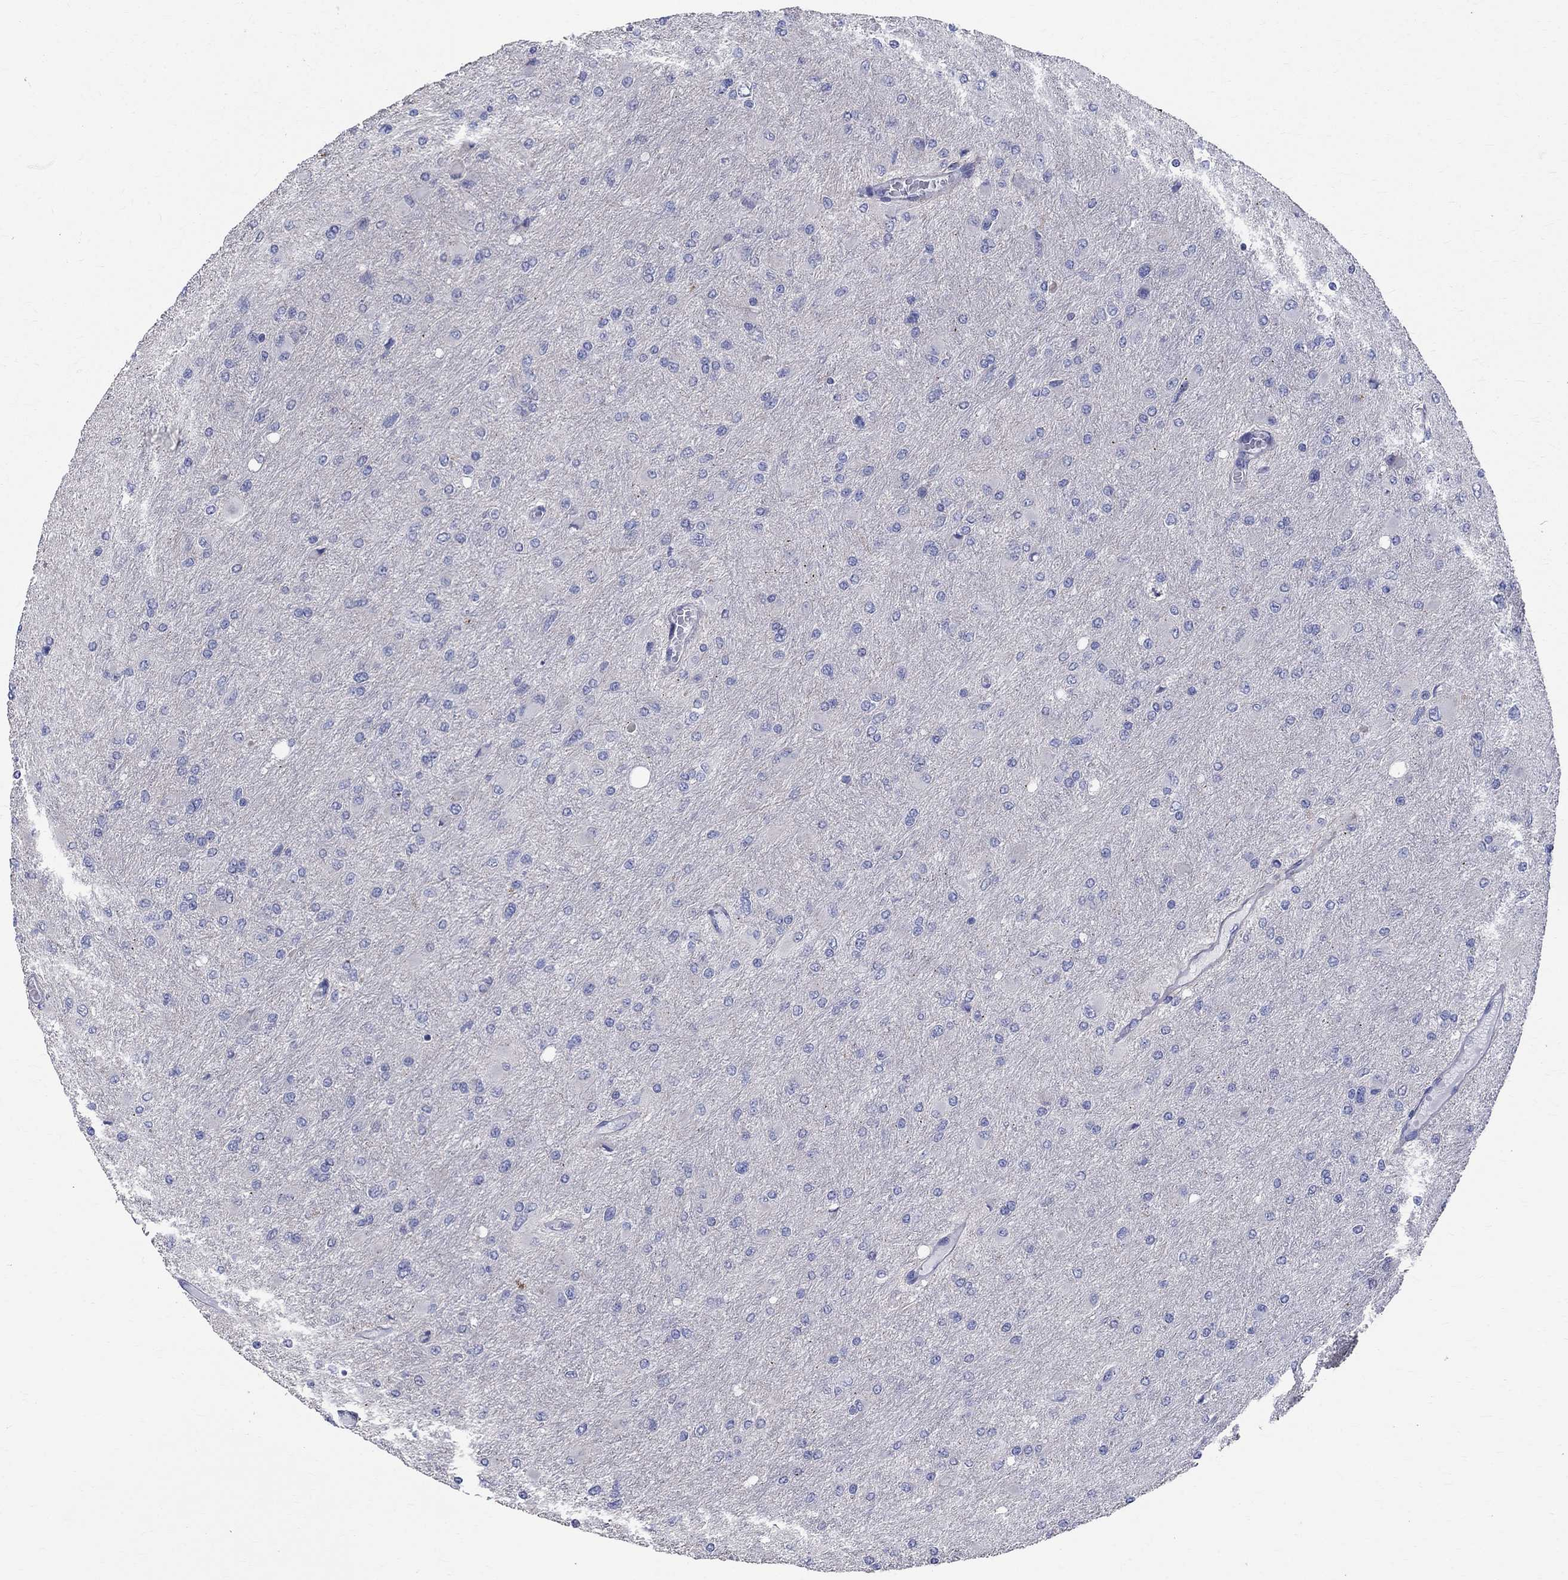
{"staining": {"intensity": "negative", "quantity": "none", "location": "none"}, "tissue": "glioma", "cell_type": "Tumor cells", "image_type": "cancer", "snomed": [{"axis": "morphology", "description": "Glioma, malignant, High grade"}, {"axis": "topography", "description": "Cerebral cortex"}], "caption": "A high-resolution histopathology image shows immunohistochemistry (IHC) staining of malignant glioma (high-grade), which shows no significant expression in tumor cells.", "gene": "ANXA10", "patient": {"sex": "female", "age": 36}}